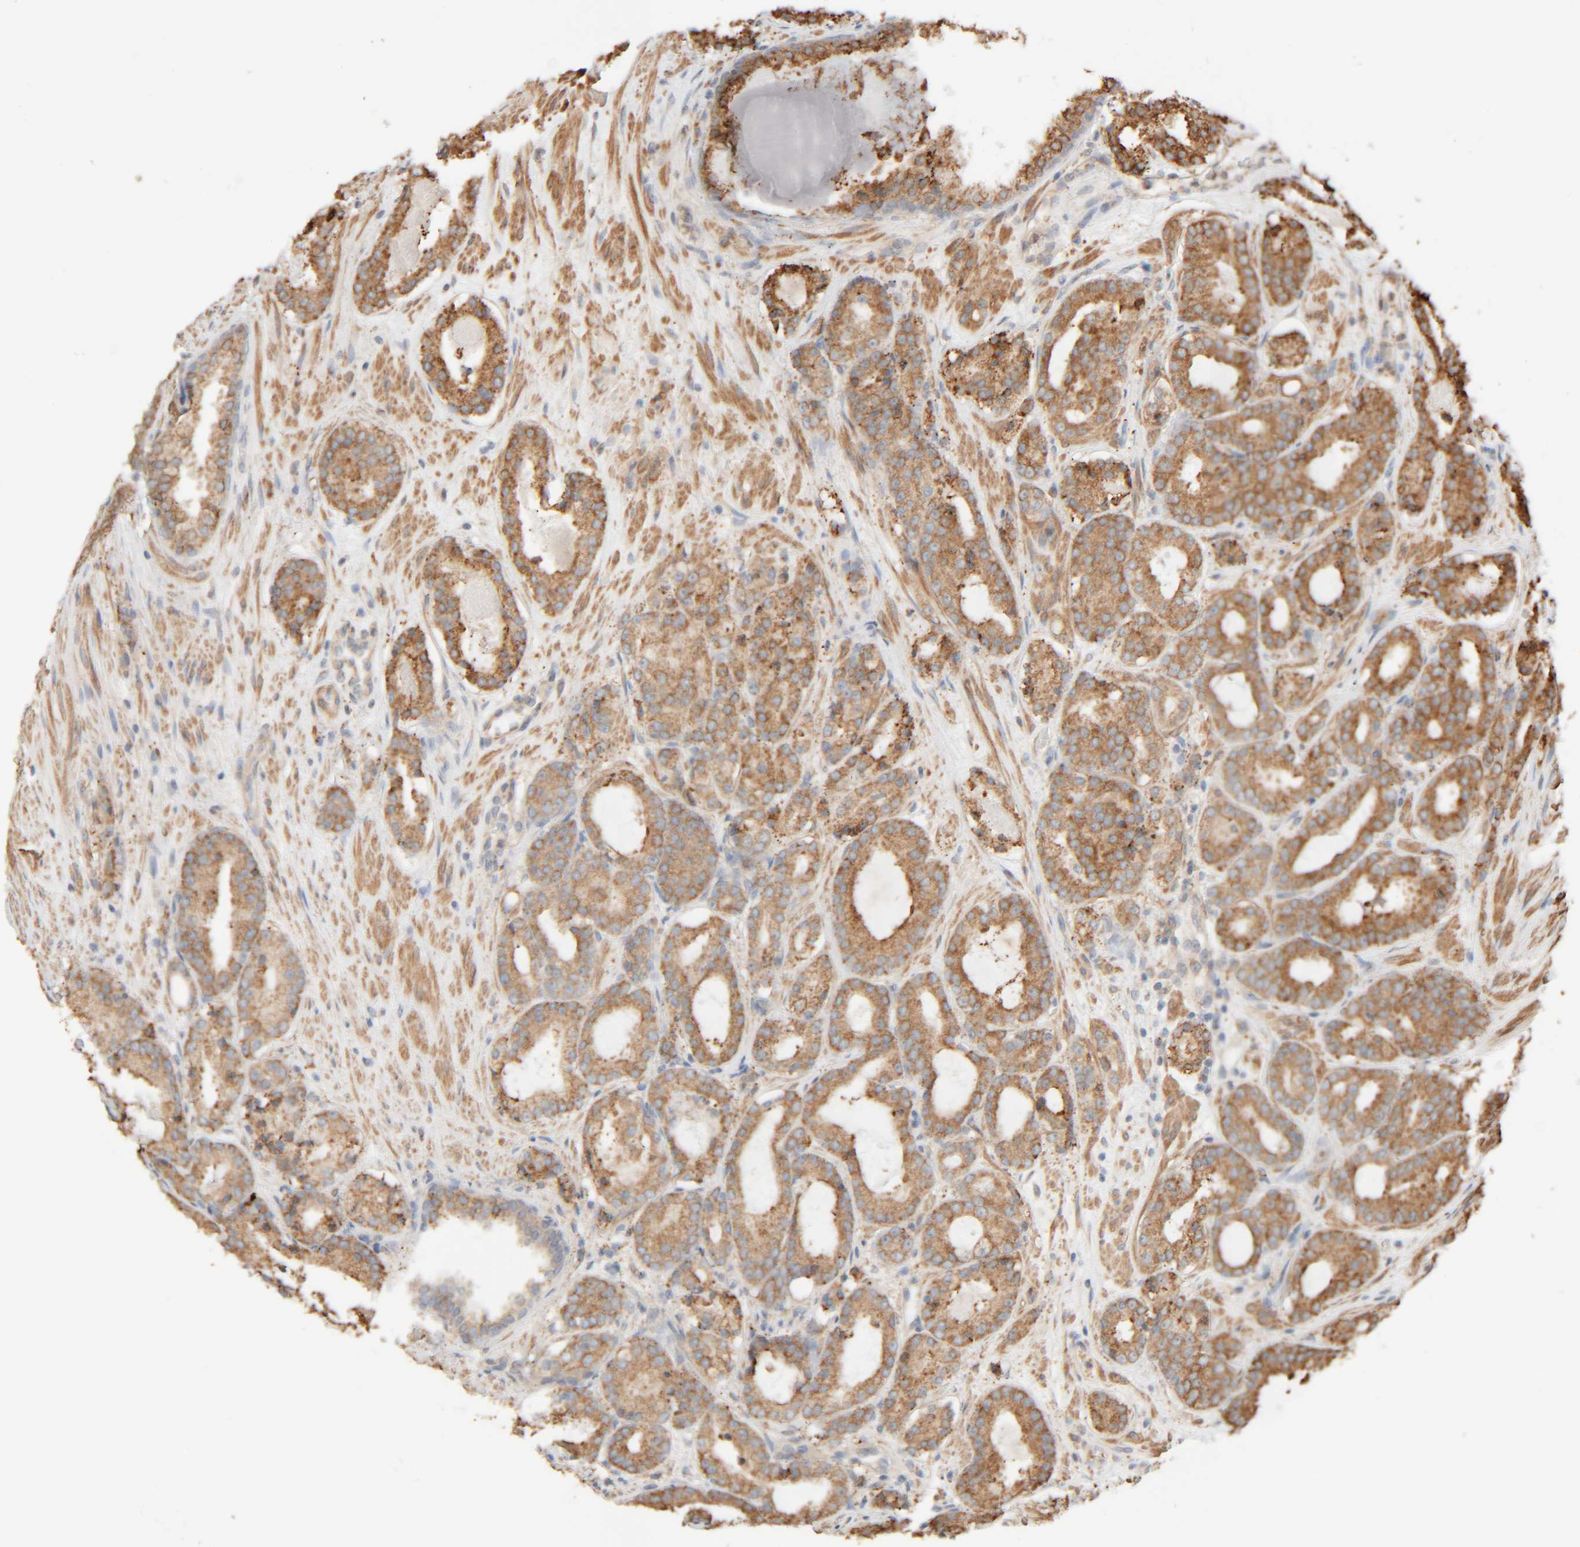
{"staining": {"intensity": "moderate", "quantity": ">75%", "location": "cytoplasmic/membranous"}, "tissue": "prostate cancer", "cell_type": "Tumor cells", "image_type": "cancer", "snomed": [{"axis": "morphology", "description": "Adenocarcinoma, Low grade"}, {"axis": "topography", "description": "Prostate"}], "caption": "Prostate cancer stained with a brown dye reveals moderate cytoplasmic/membranous positive expression in approximately >75% of tumor cells.", "gene": "INTS1", "patient": {"sex": "male", "age": 69}}